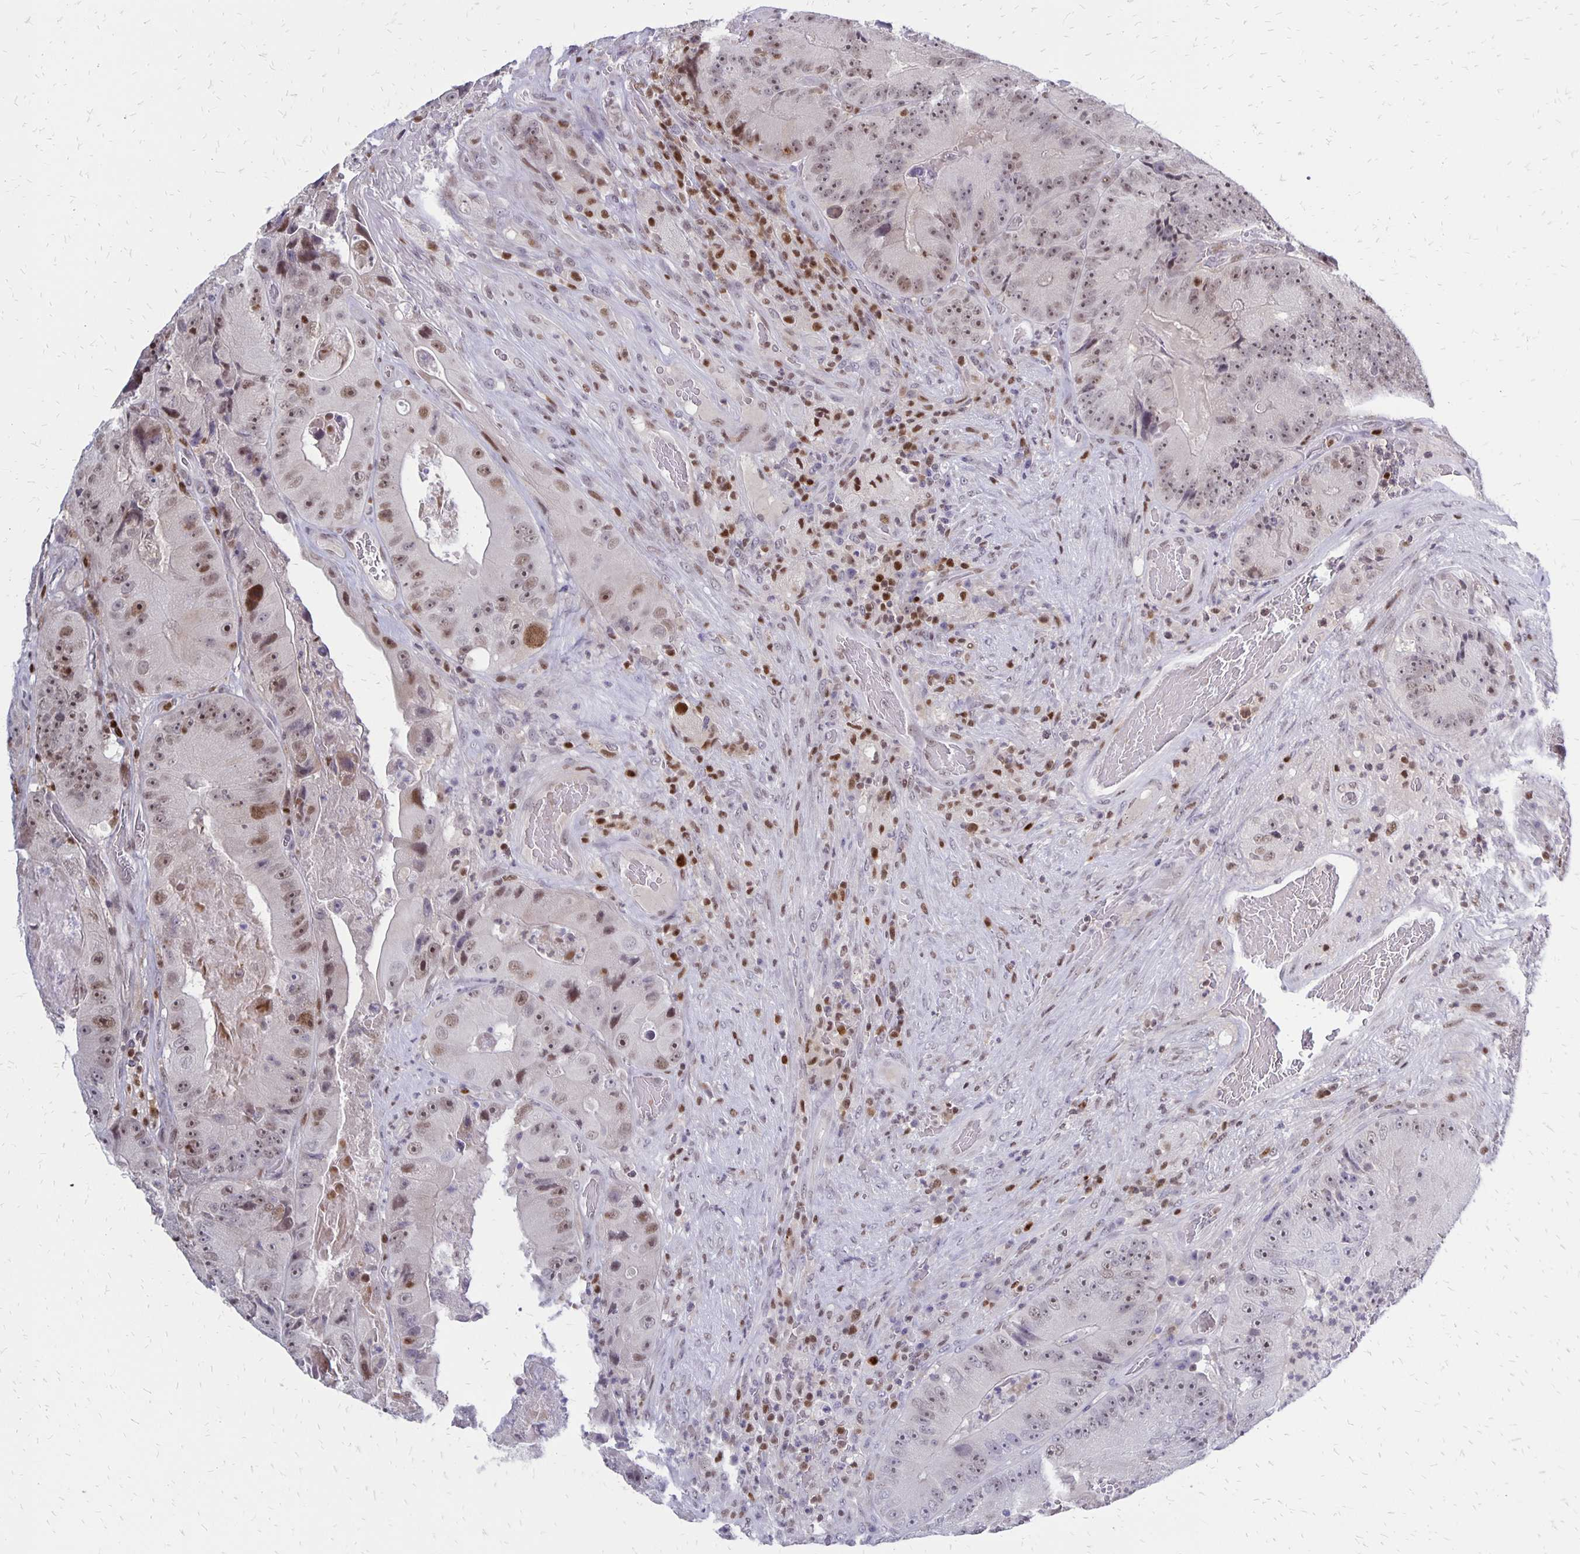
{"staining": {"intensity": "weak", "quantity": ">75%", "location": "nuclear"}, "tissue": "colorectal cancer", "cell_type": "Tumor cells", "image_type": "cancer", "snomed": [{"axis": "morphology", "description": "Adenocarcinoma, NOS"}, {"axis": "topography", "description": "Colon"}], "caption": "Weak nuclear staining is identified in about >75% of tumor cells in adenocarcinoma (colorectal).", "gene": "DCK", "patient": {"sex": "female", "age": 86}}